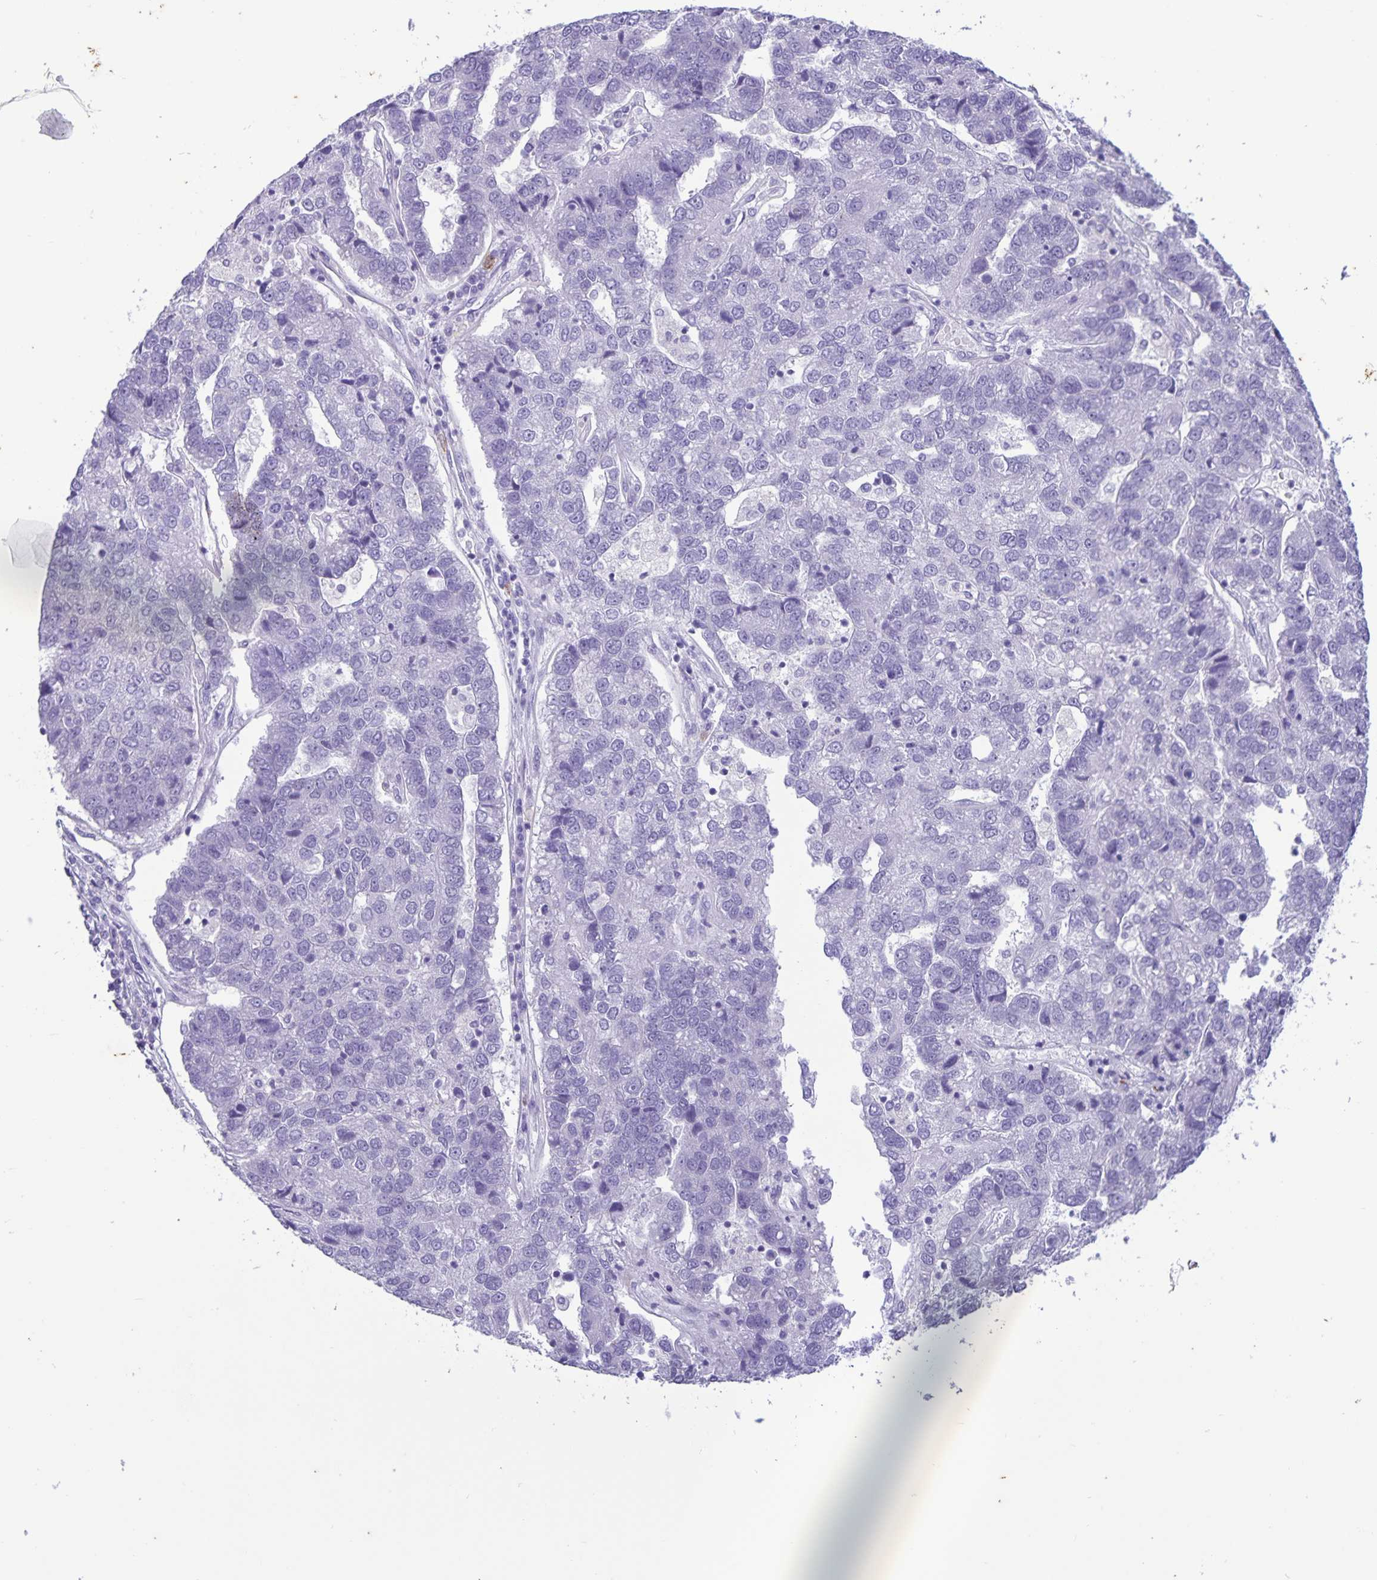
{"staining": {"intensity": "negative", "quantity": "none", "location": "none"}, "tissue": "pancreatic cancer", "cell_type": "Tumor cells", "image_type": "cancer", "snomed": [{"axis": "morphology", "description": "Adenocarcinoma, NOS"}, {"axis": "topography", "description": "Pancreas"}], "caption": "Tumor cells show no significant protein expression in pancreatic adenocarcinoma. (Stains: DAB (3,3'-diaminobenzidine) IHC with hematoxylin counter stain, Microscopy: brightfield microscopy at high magnification).", "gene": "IBTK", "patient": {"sex": "female", "age": 61}}